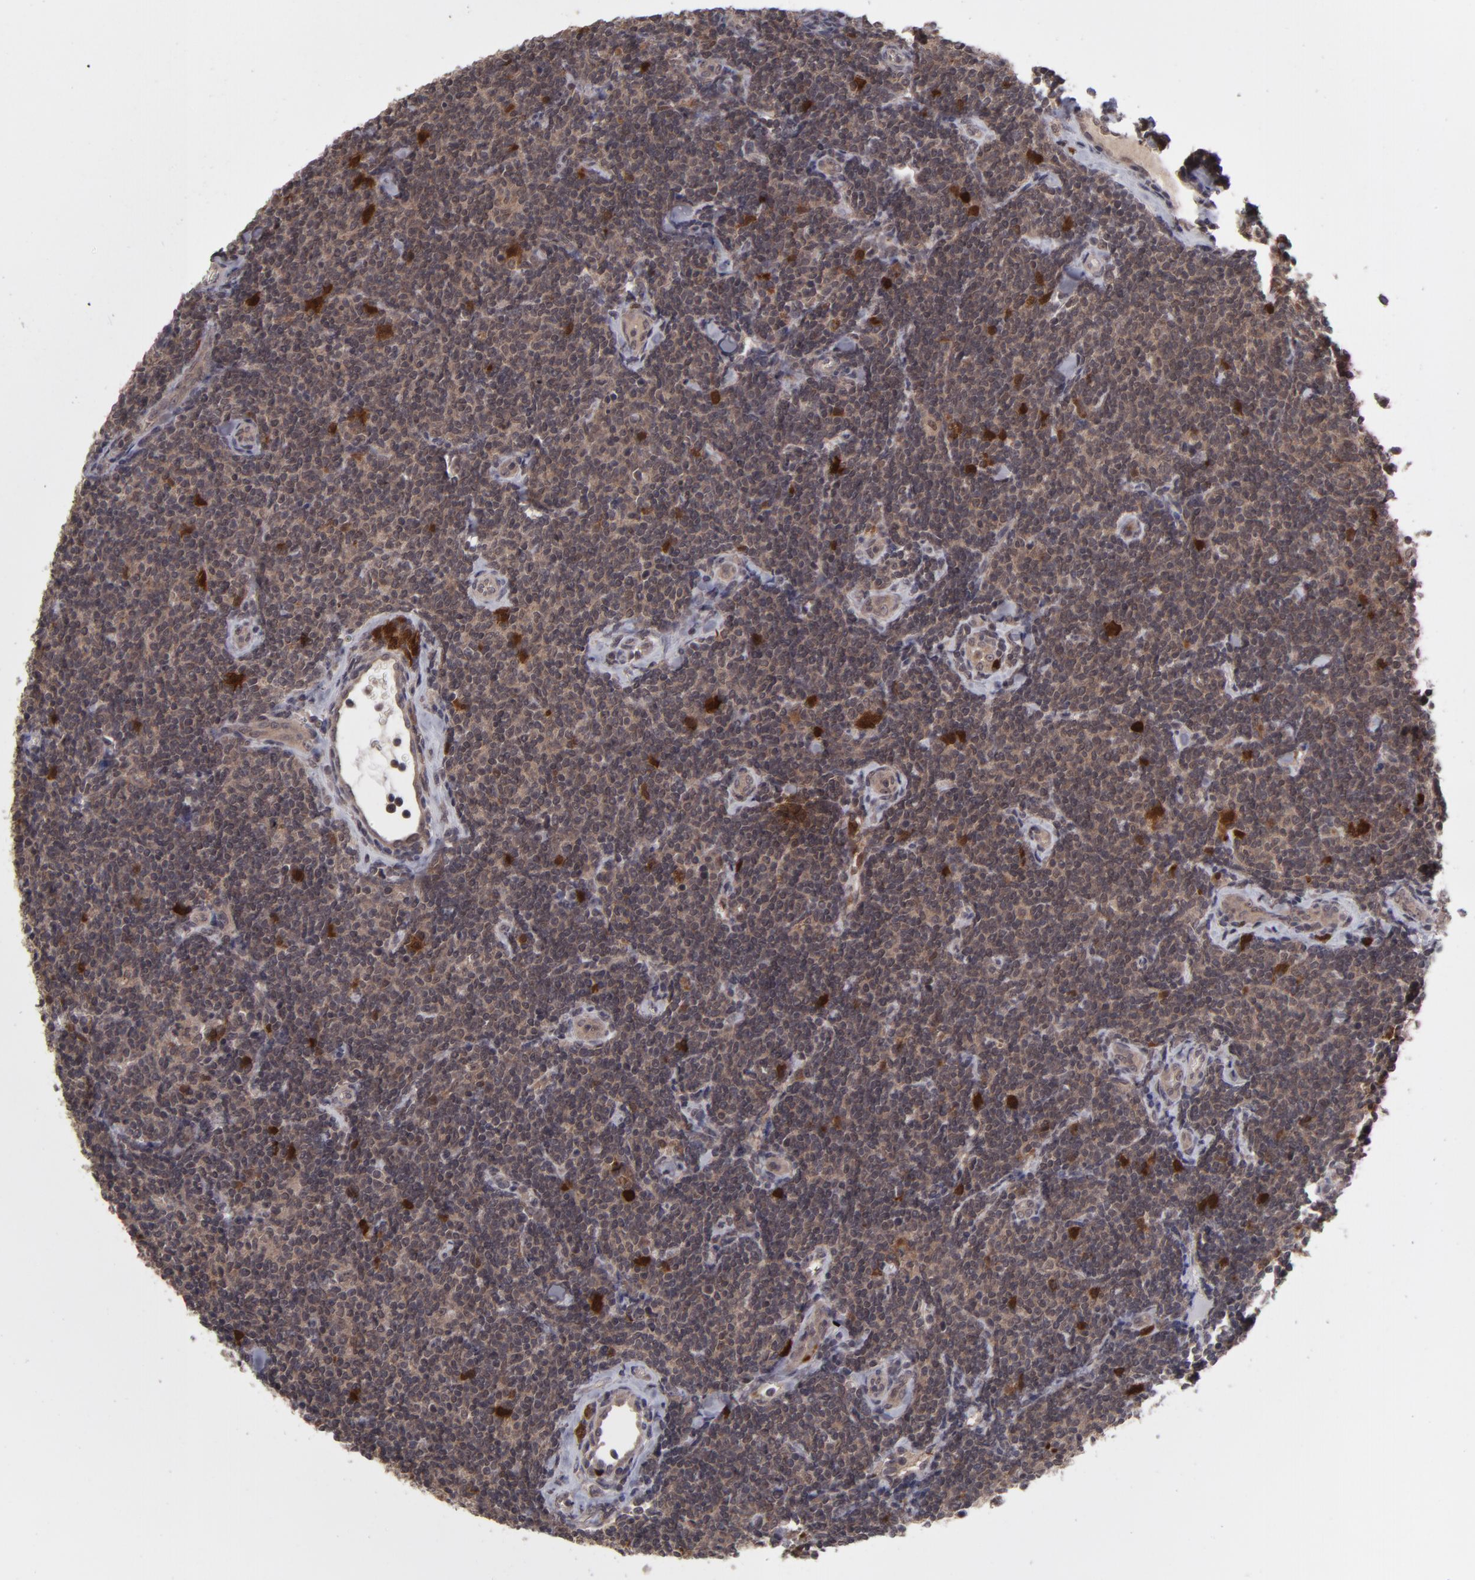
{"staining": {"intensity": "moderate", "quantity": ">75%", "location": "cytoplasmic/membranous"}, "tissue": "lymphoma", "cell_type": "Tumor cells", "image_type": "cancer", "snomed": [{"axis": "morphology", "description": "Malignant lymphoma, non-Hodgkin's type, Low grade"}, {"axis": "topography", "description": "Lymph node"}], "caption": "Immunohistochemical staining of lymphoma shows moderate cytoplasmic/membranous protein positivity in about >75% of tumor cells. Immunohistochemistry stains the protein in brown and the nuclei are stained blue.", "gene": "TYMS", "patient": {"sex": "female", "age": 56}}